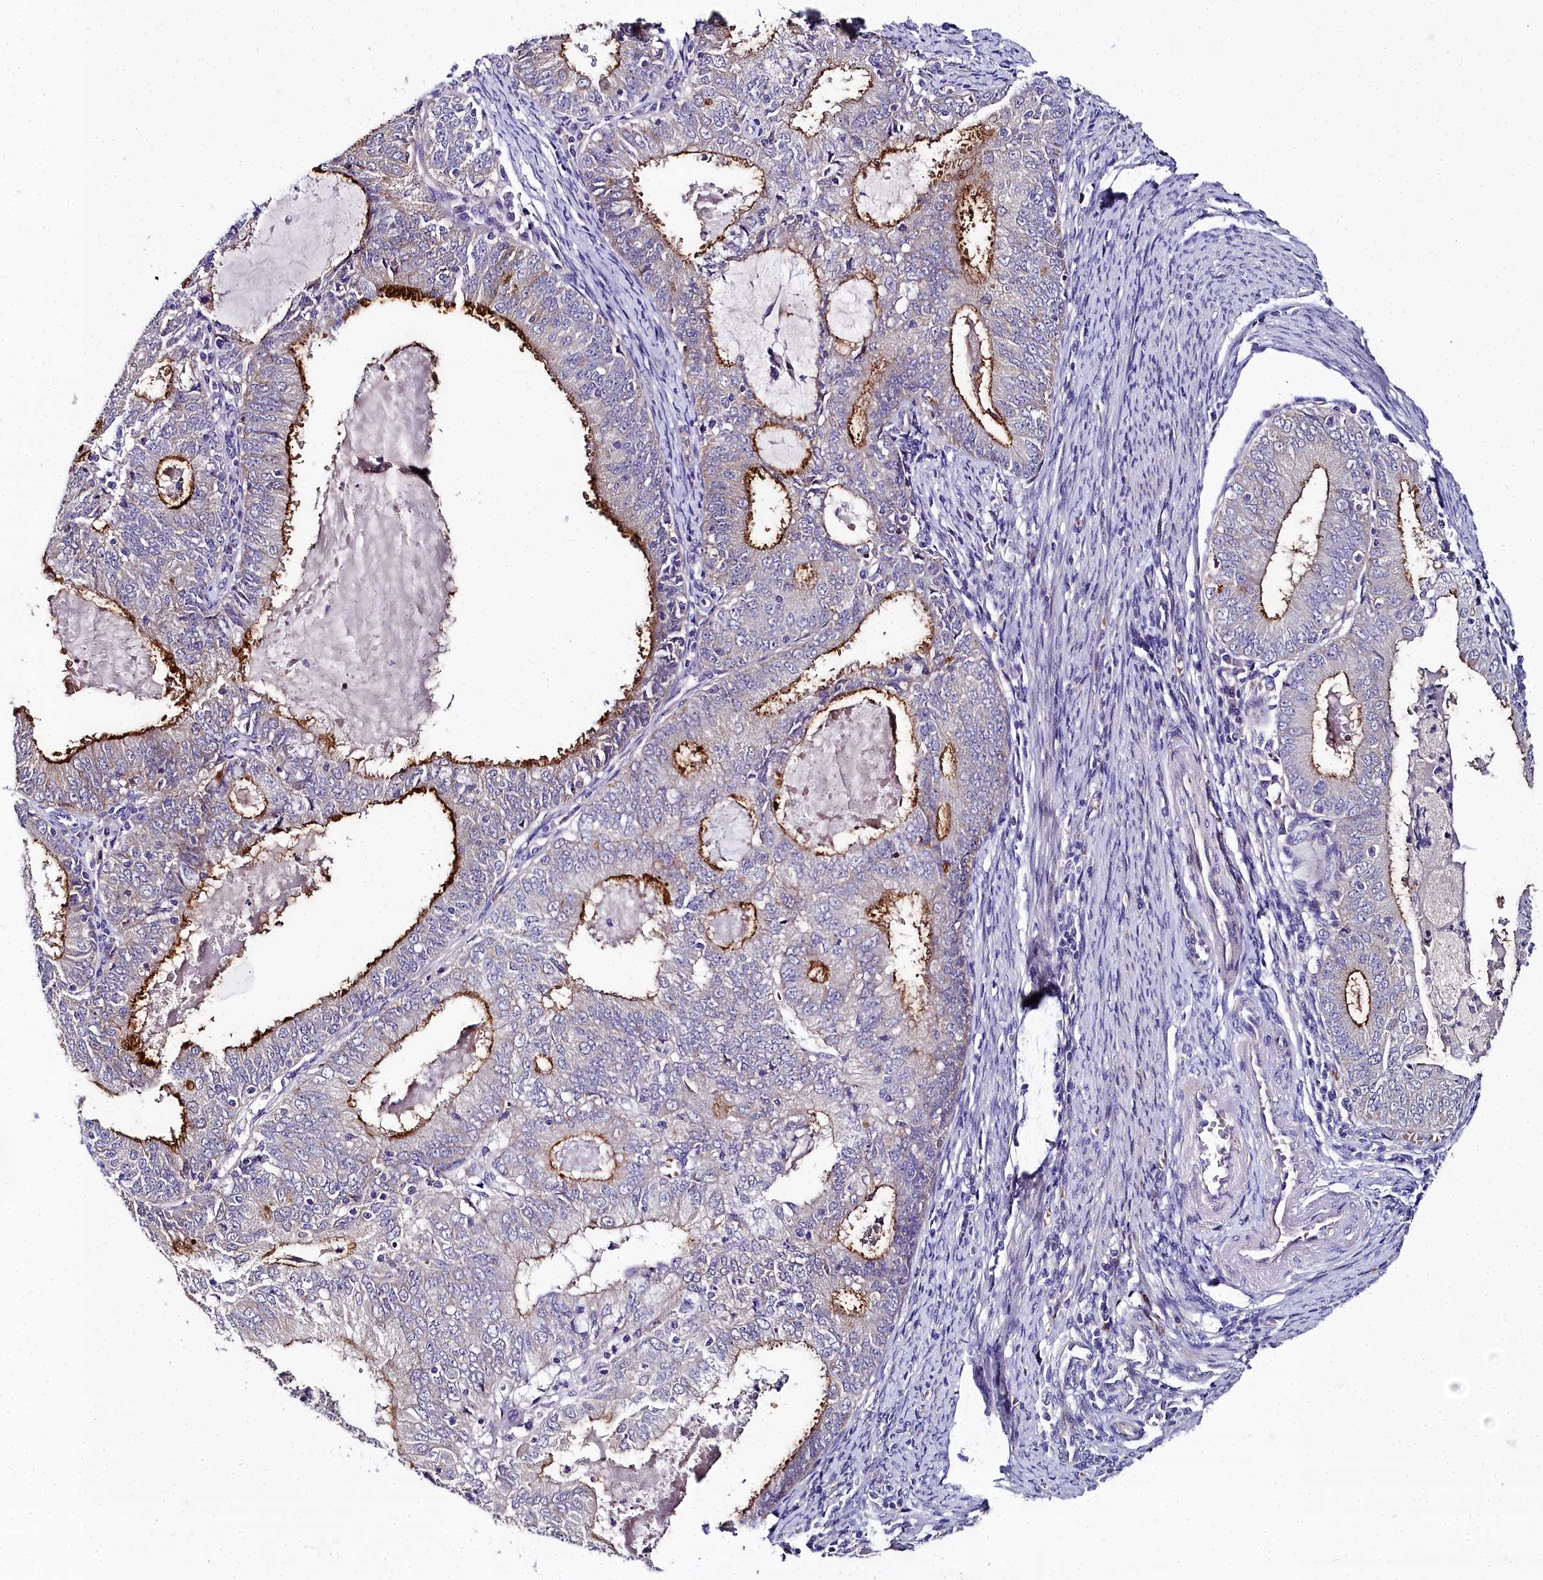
{"staining": {"intensity": "moderate", "quantity": "25%-75%", "location": "cytoplasmic/membranous"}, "tissue": "endometrial cancer", "cell_type": "Tumor cells", "image_type": "cancer", "snomed": [{"axis": "morphology", "description": "Adenocarcinoma, NOS"}, {"axis": "topography", "description": "Endometrium"}], "caption": "Adenocarcinoma (endometrial) stained for a protein (brown) exhibits moderate cytoplasmic/membranous positive positivity in about 25%-75% of tumor cells.", "gene": "NT5M", "patient": {"sex": "female", "age": 57}}